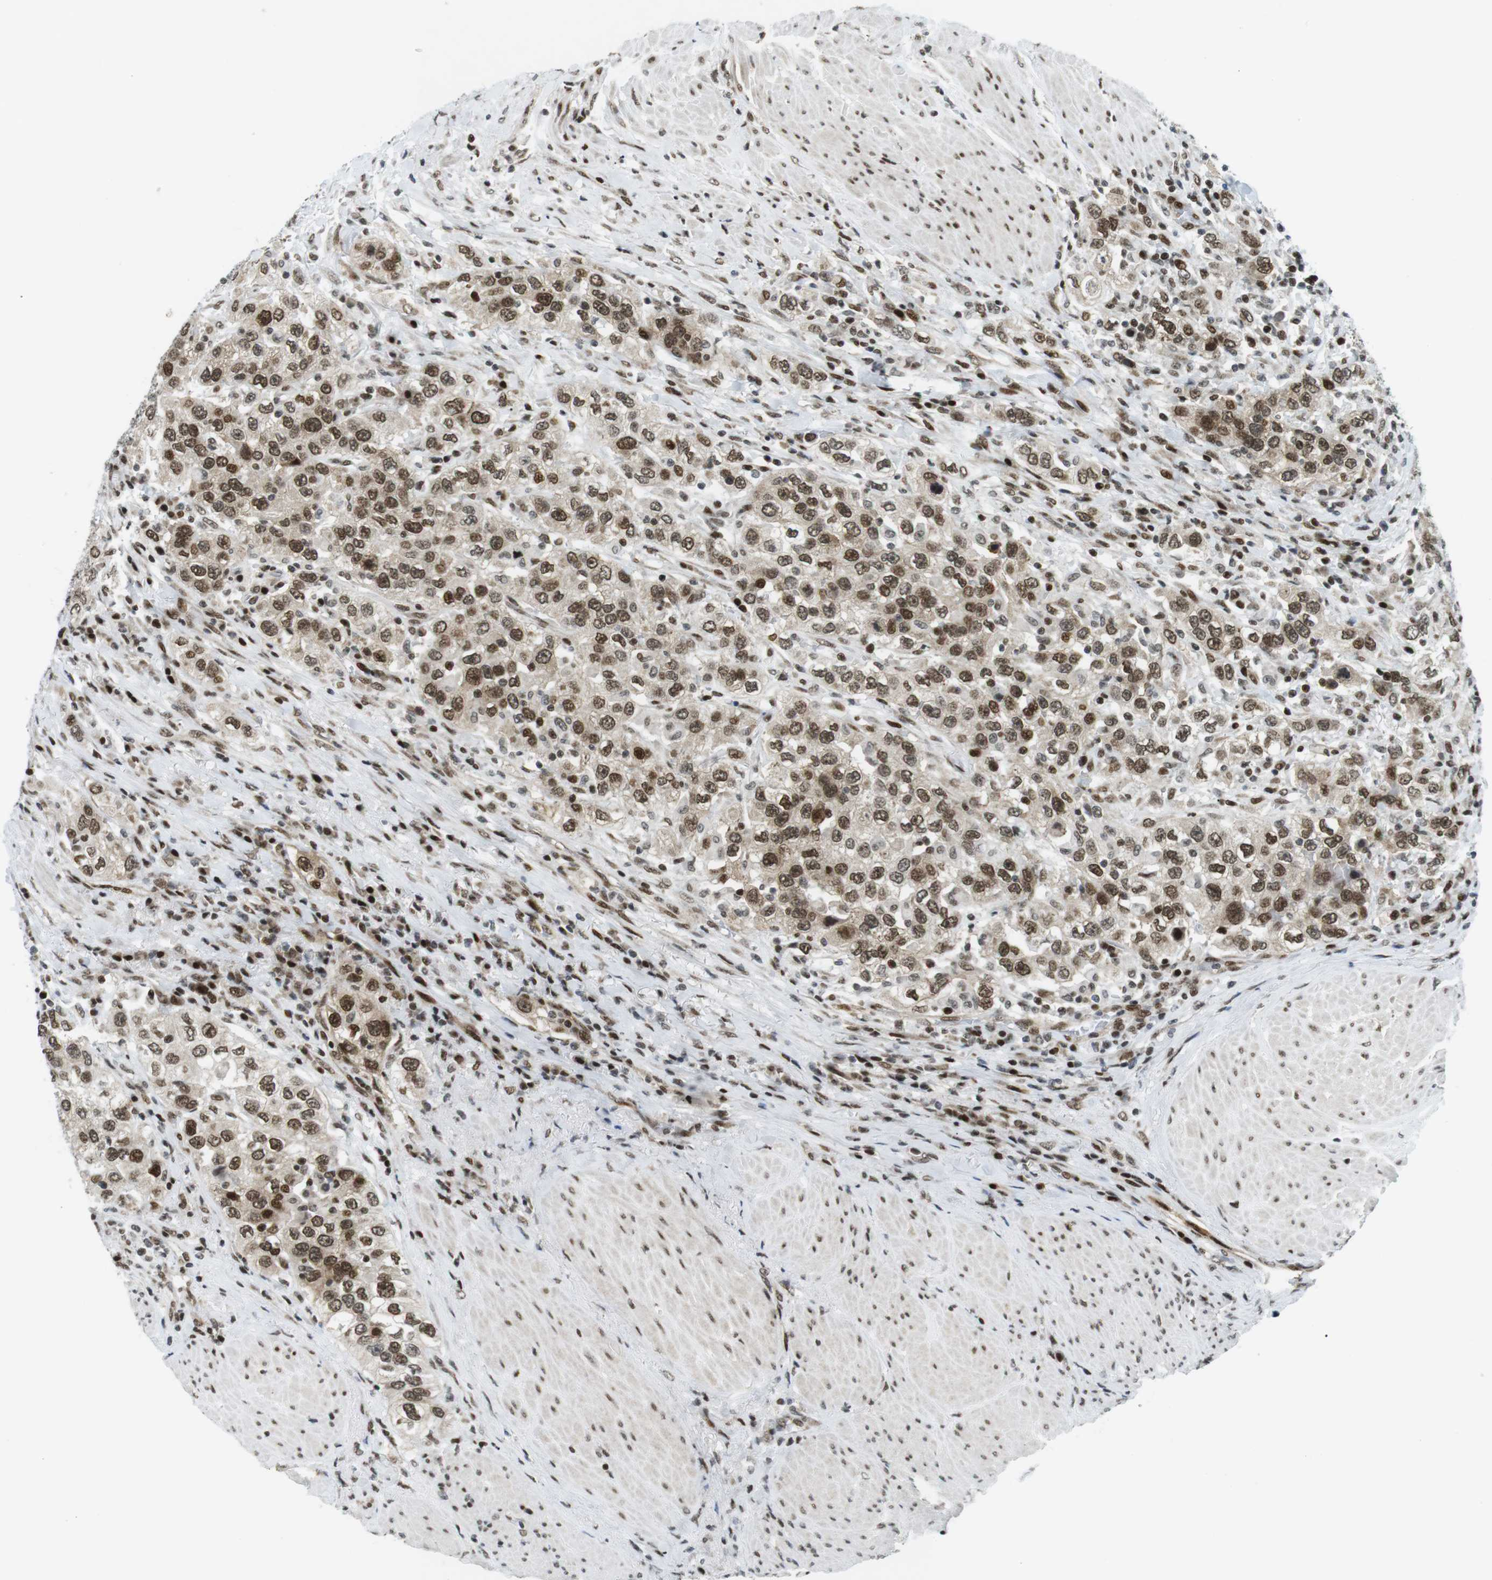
{"staining": {"intensity": "strong", "quantity": ">75%", "location": "nuclear"}, "tissue": "urothelial cancer", "cell_type": "Tumor cells", "image_type": "cancer", "snomed": [{"axis": "morphology", "description": "Urothelial carcinoma, High grade"}, {"axis": "topography", "description": "Urinary bladder"}], "caption": "High-magnification brightfield microscopy of urothelial cancer stained with DAB (3,3'-diaminobenzidine) (brown) and counterstained with hematoxylin (blue). tumor cells exhibit strong nuclear staining is seen in about>75% of cells.", "gene": "CDC27", "patient": {"sex": "female", "age": 80}}